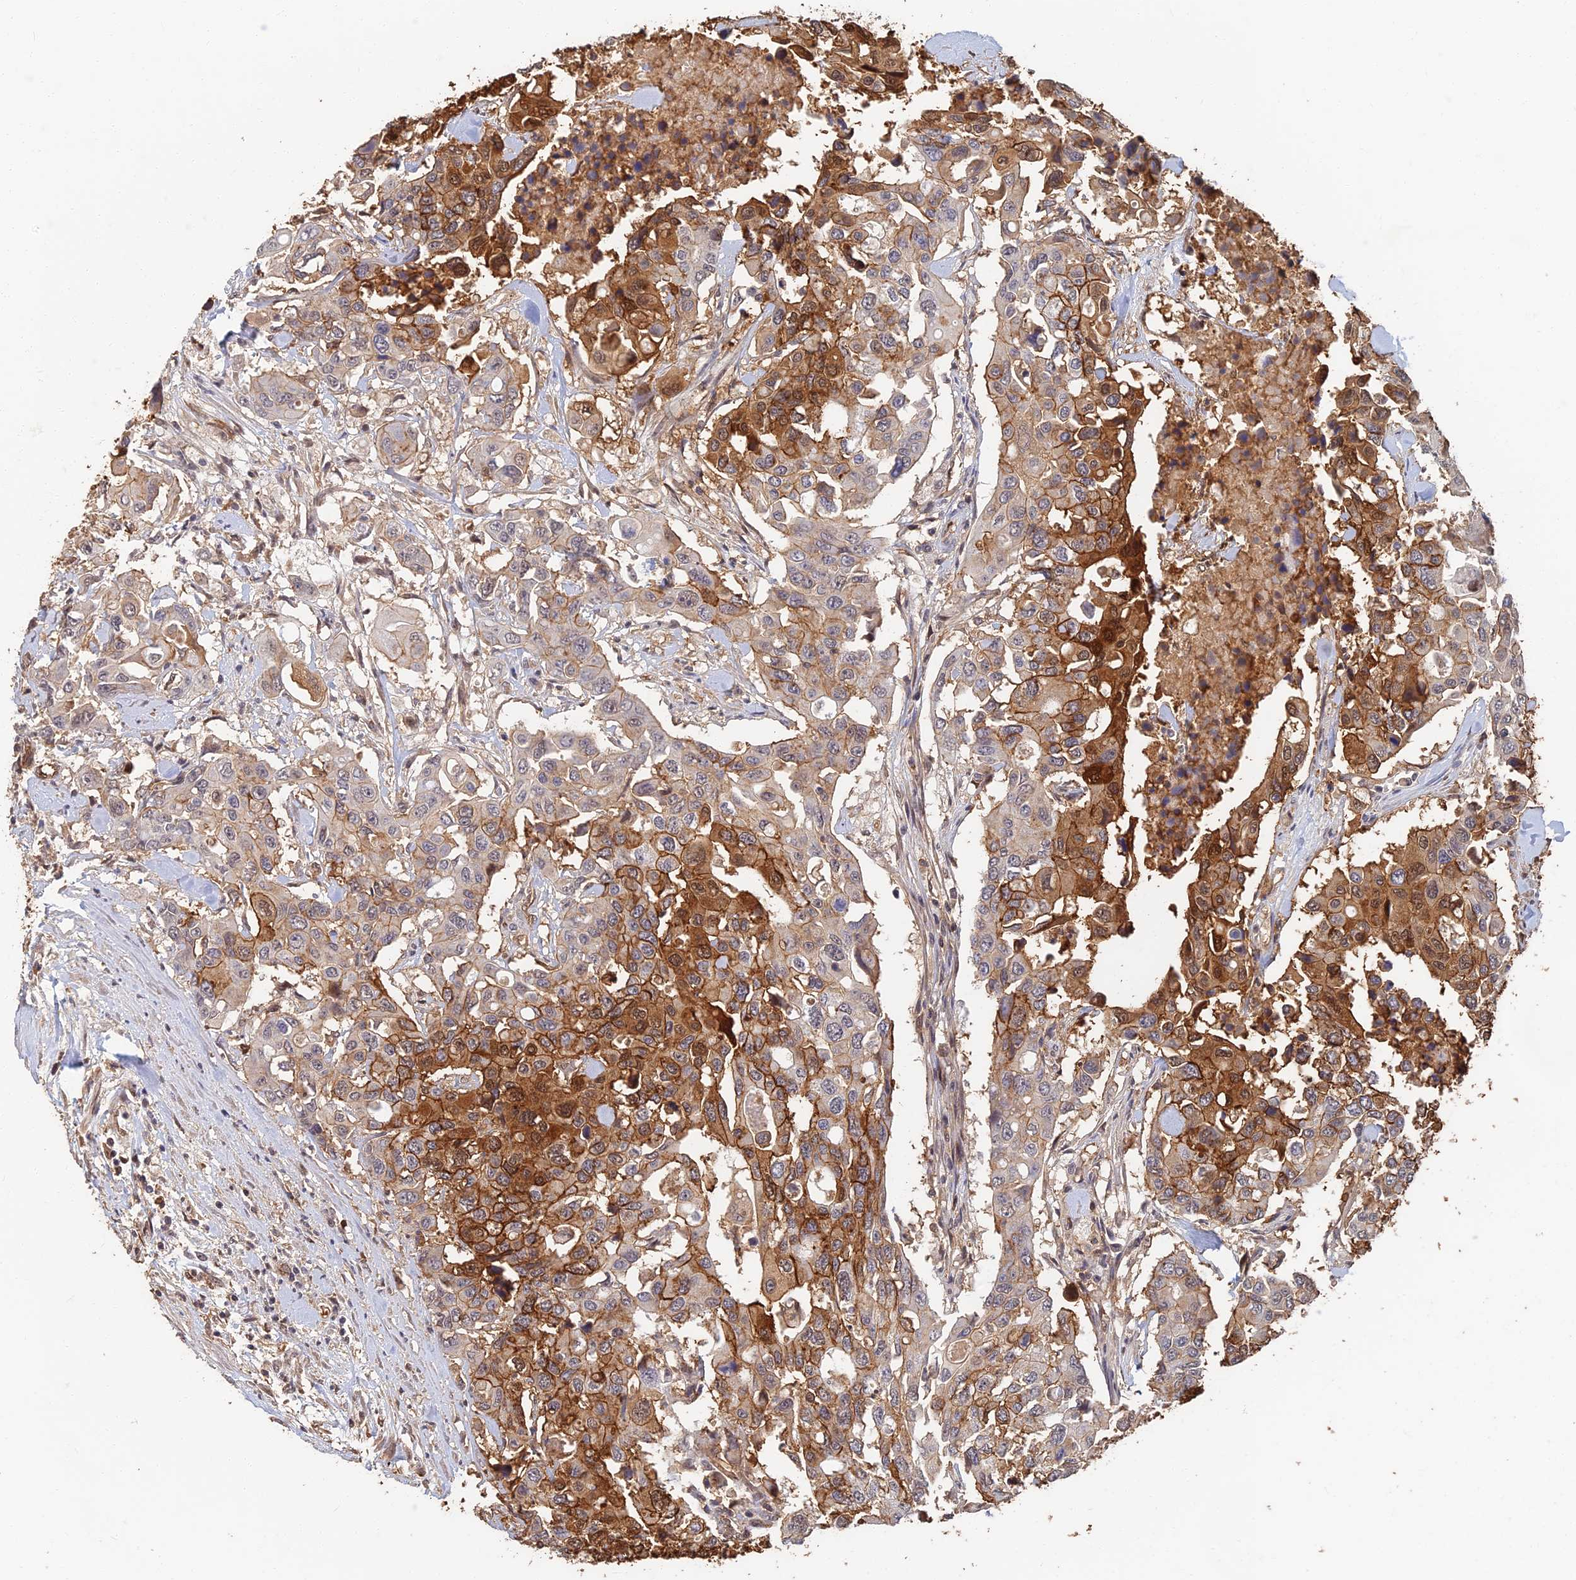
{"staining": {"intensity": "strong", "quantity": "25%-75%", "location": "cytoplasmic/membranous"}, "tissue": "colorectal cancer", "cell_type": "Tumor cells", "image_type": "cancer", "snomed": [{"axis": "morphology", "description": "Adenocarcinoma, NOS"}, {"axis": "topography", "description": "Colon"}], "caption": "IHC of adenocarcinoma (colorectal) demonstrates high levels of strong cytoplasmic/membranous expression in about 25%-75% of tumor cells. (DAB (3,3'-diaminobenzidine) IHC, brown staining for protein, blue staining for nuclei).", "gene": "LRRN3", "patient": {"sex": "male", "age": 77}}